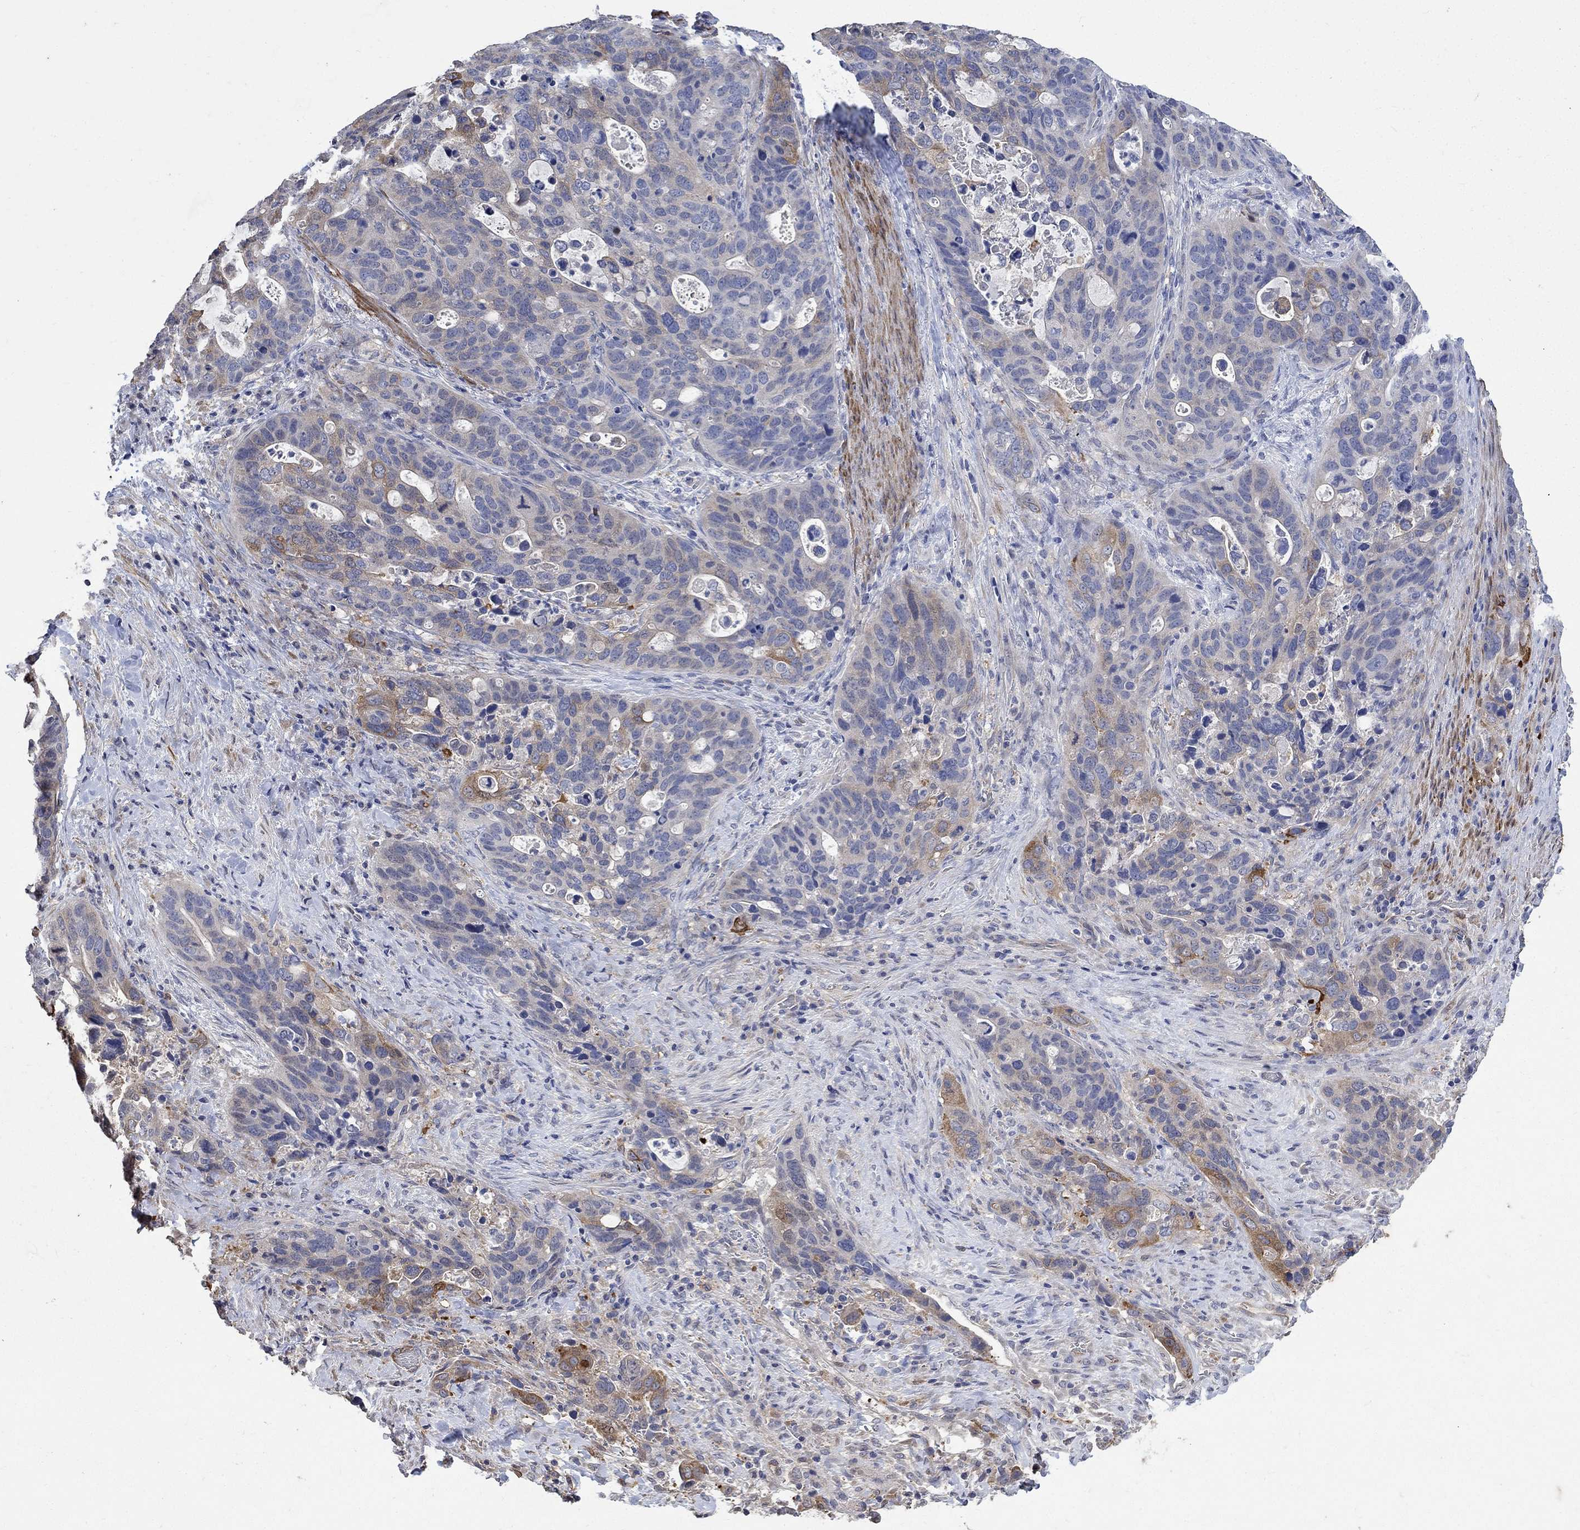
{"staining": {"intensity": "moderate", "quantity": "<25%", "location": "cytoplasmic/membranous"}, "tissue": "stomach cancer", "cell_type": "Tumor cells", "image_type": "cancer", "snomed": [{"axis": "morphology", "description": "Adenocarcinoma, NOS"}, {"axis": "topography", "description": "Stomach"}], "caption": "Immunohistochemistry of human stomach cancer shows low levels of moderate cytoplasmic/membranous positivity in about <25% of tumor cells.", "gene": "TGM2", "patient": {"sex": "male", "age": 54}}